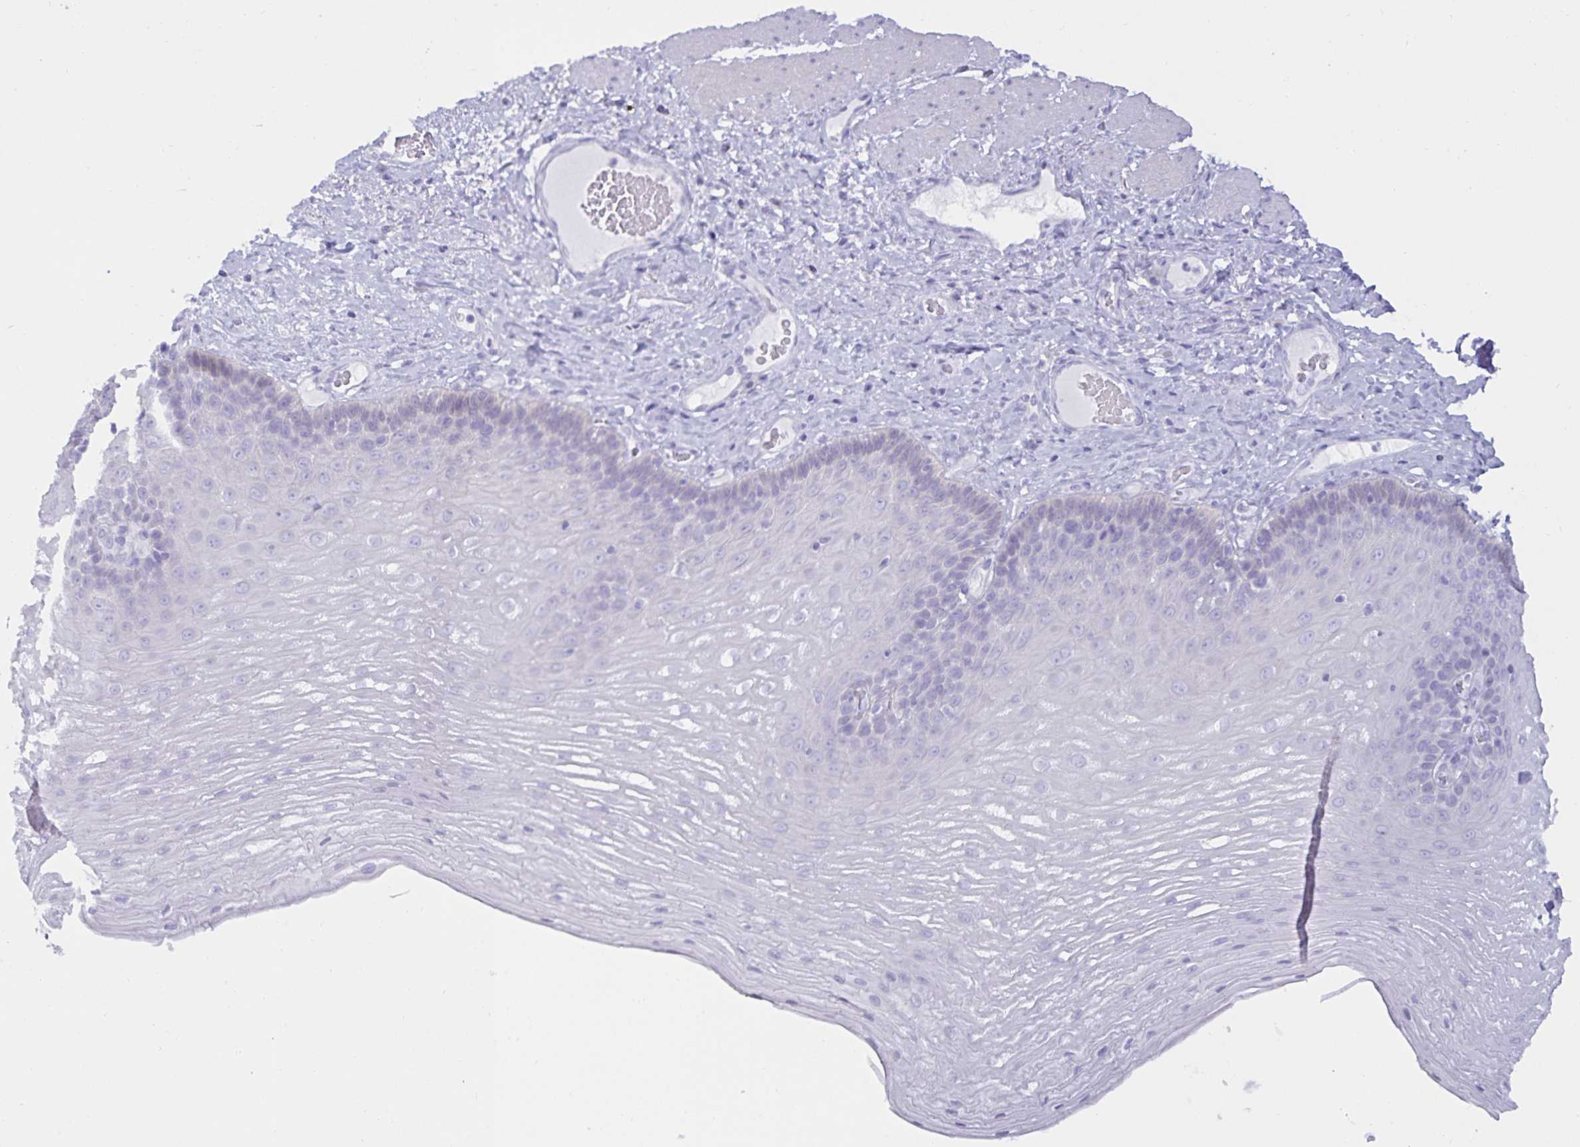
{"staining": {"intensity": "negative", "quantity": "none", "location": "none"}, "tissue": "esophagus", "cell_type": "Squamous epithelial cells", "image_type": "normal", "snomed": [{"axis": "morphology", "description": "Normal tissue, NOS"}, {"axis": "topography", "description": "Esophagus"}], "caption": "This is an IHC image of normal esophagus. There is no positivity in squamous epithelial cells.", "gene": "MON2", "patient": {"sex": "male", "age": 62}}